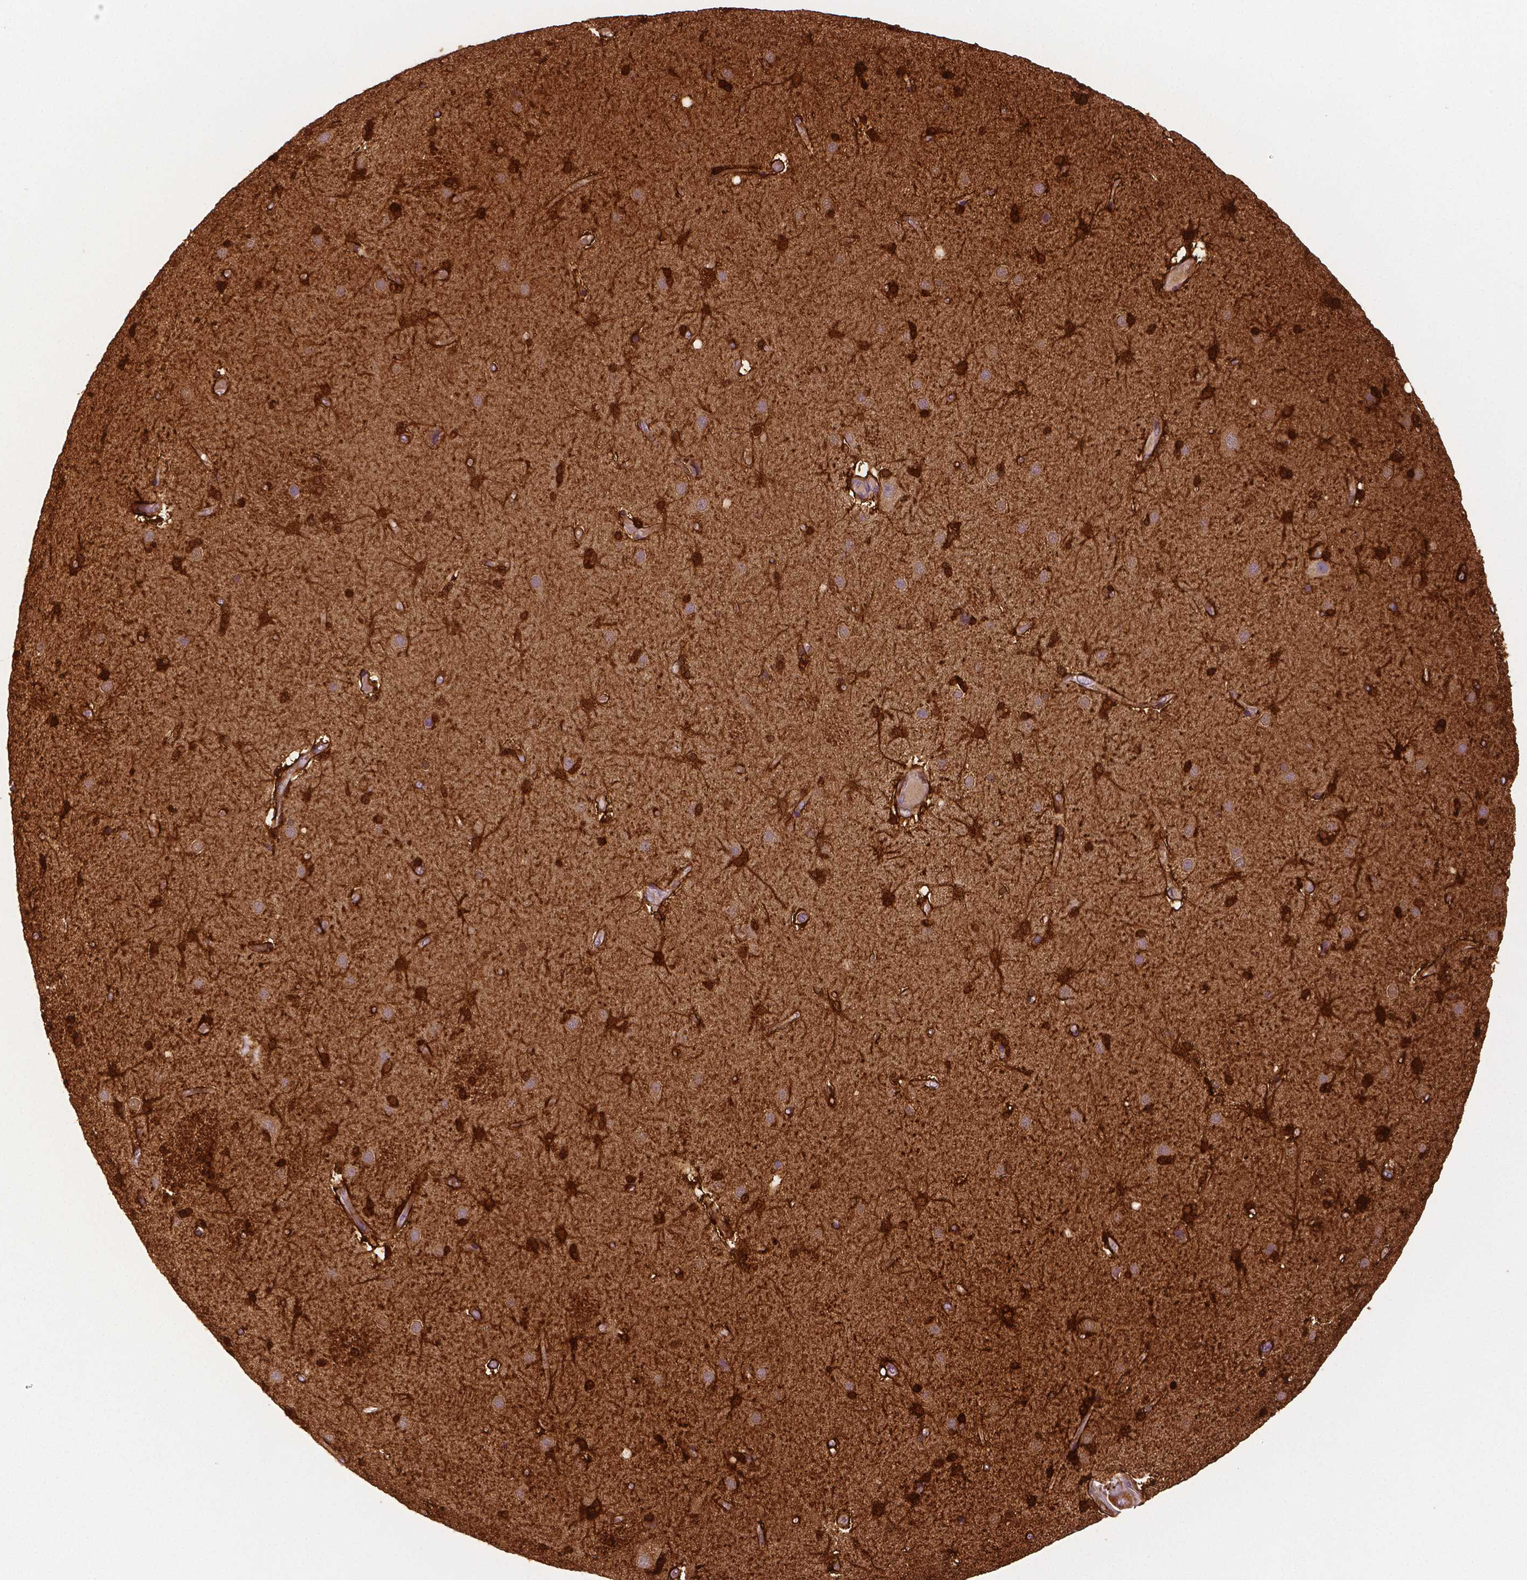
{"staining": {"intensity": "strong", "quantity": ">75%", "location": "cytoplasmic/membranous"}, "tissue": "caudate", "cell_type": "Glial cells", "image_type": "normal", "snomed": [{"axis": "morphology", "description": "Normal tissue, NOS"}, {"axis": "topography", "description": "Lateral ventricle wall"}], "caption": "Brown immunohistochemical staining in unremarkable caudate displays strong cytoplasmic/membranous staining in approximately >75% of glial cells. (brown staining indicates protein expression, while blue staining denotes nuclei).", "gene": "PHGDH", "patient": {"sex": "female", "age": 71}}